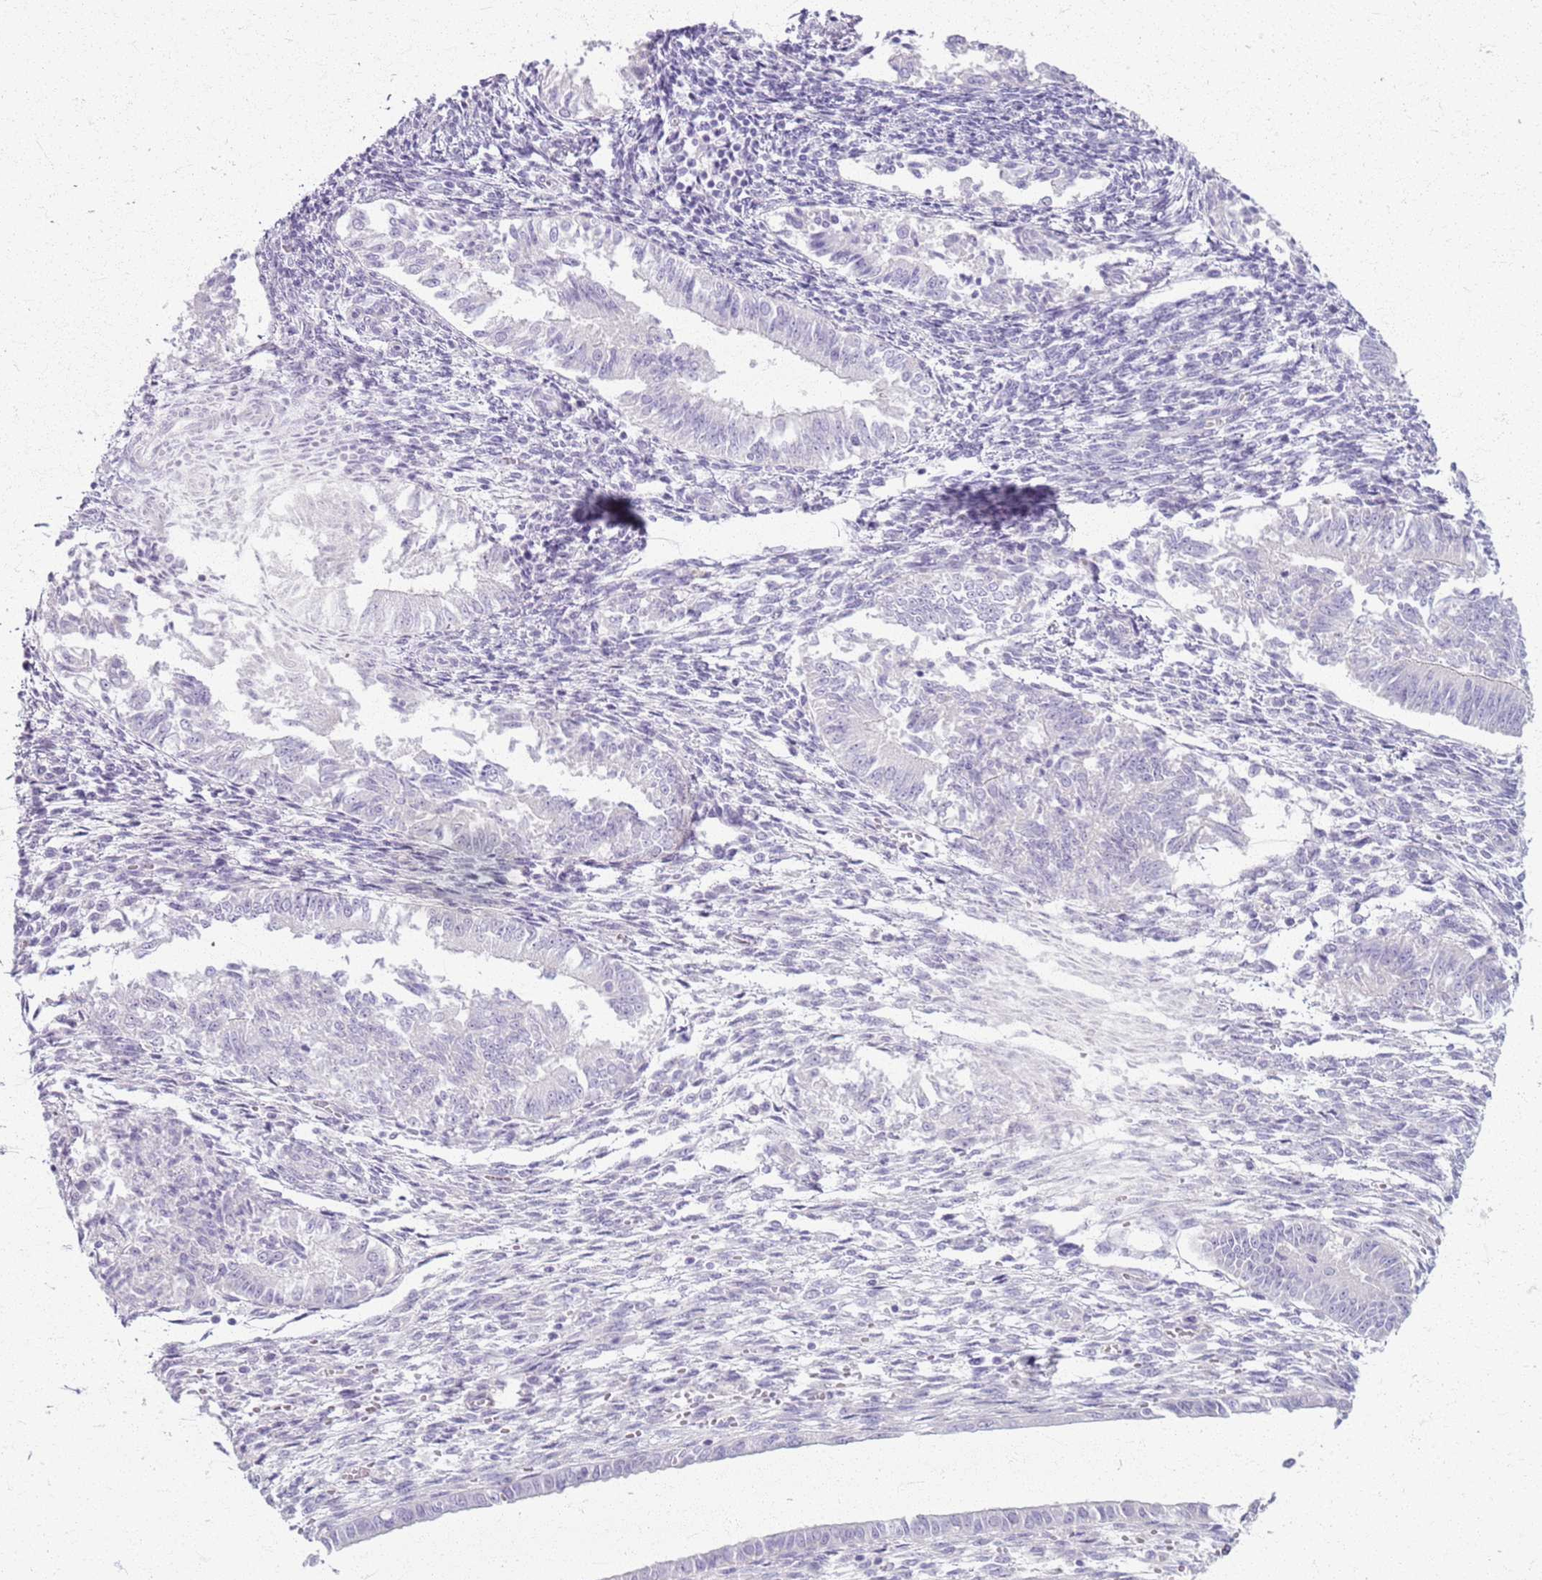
{"staining": {"intensity": "negative", "quantity": "none", "location": "none"}, "tissue": "endometrium", "cell_type": "Cells in endometrial stroma", "image_type": "normal", "snomed": [{"axis": "morphology", "description": "Normal tissue, NOS"}, {"axis": "topography", "description": "Uterus"}, {"axis": "topography", "description": "Endometrium"}], "caption": "Immunohistochemical staining of benign human endometrium demonstrates no significant staining in cells in endometrial stroma. (DAB immunohistochemistry with hematoxylin counter stain).", "gene": "CSRP3", "patient": {"sex": "female", "age": 48}}